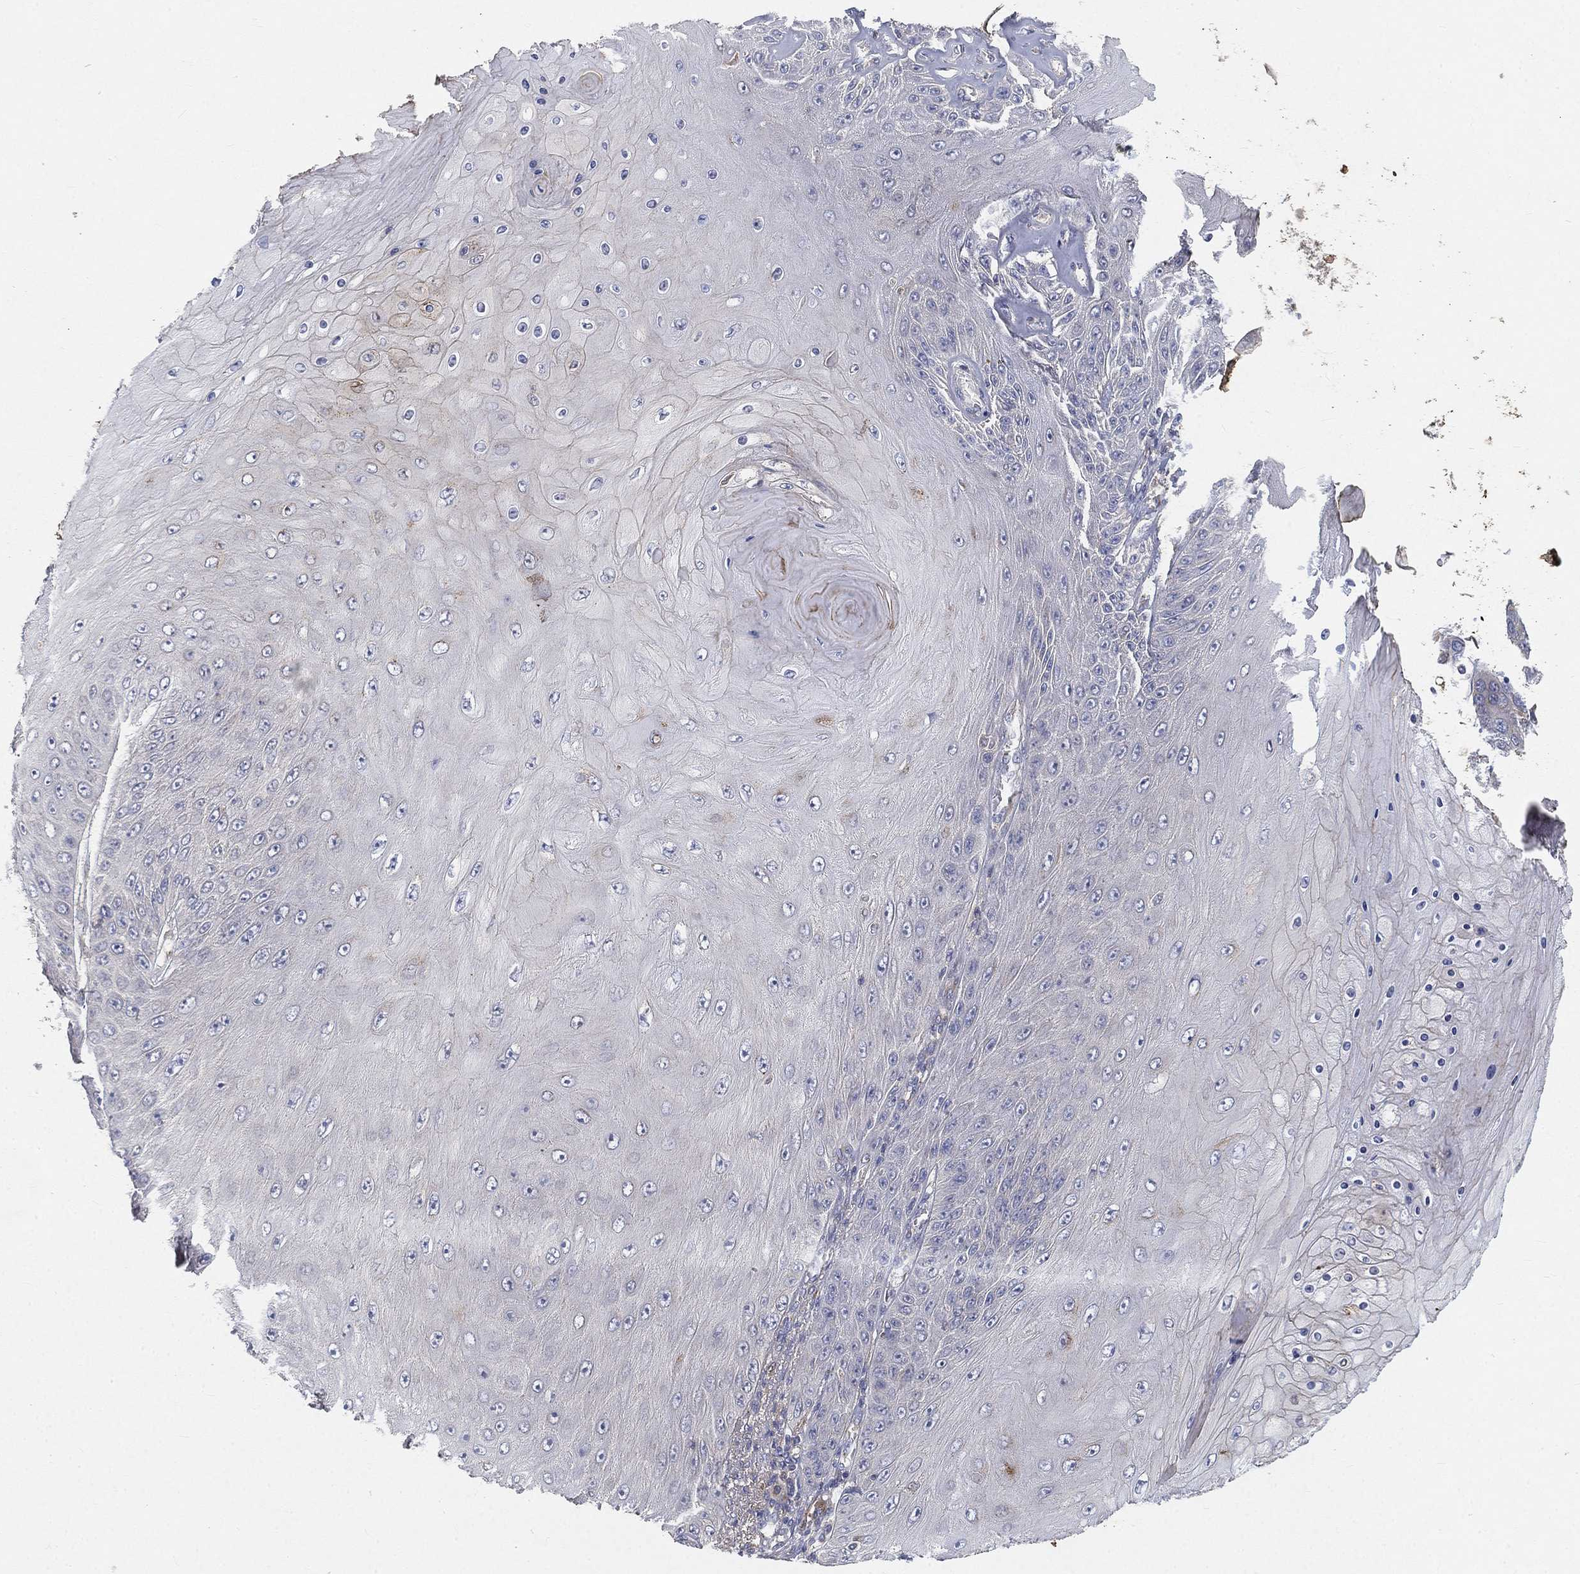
{"staining": {"intensity": "negative", "quantity": "none", "location": "none"}, "tissue": "skin cancer", "cell_type": "Tumor cells", "image_type": "cancer", "snomed": [{"axis": "morphology", "description": "Squamous cell carcinoma, NOS"}, {"axis": "topography", "description": "Skin"}], "caption": "This is a photomicrograph of IHC staining of skin cancer (squamous cell carcinoma), which shows no expression in tumor cells.", "gene": "CTSL", "patient": {"sex": "male", "age": 62}}